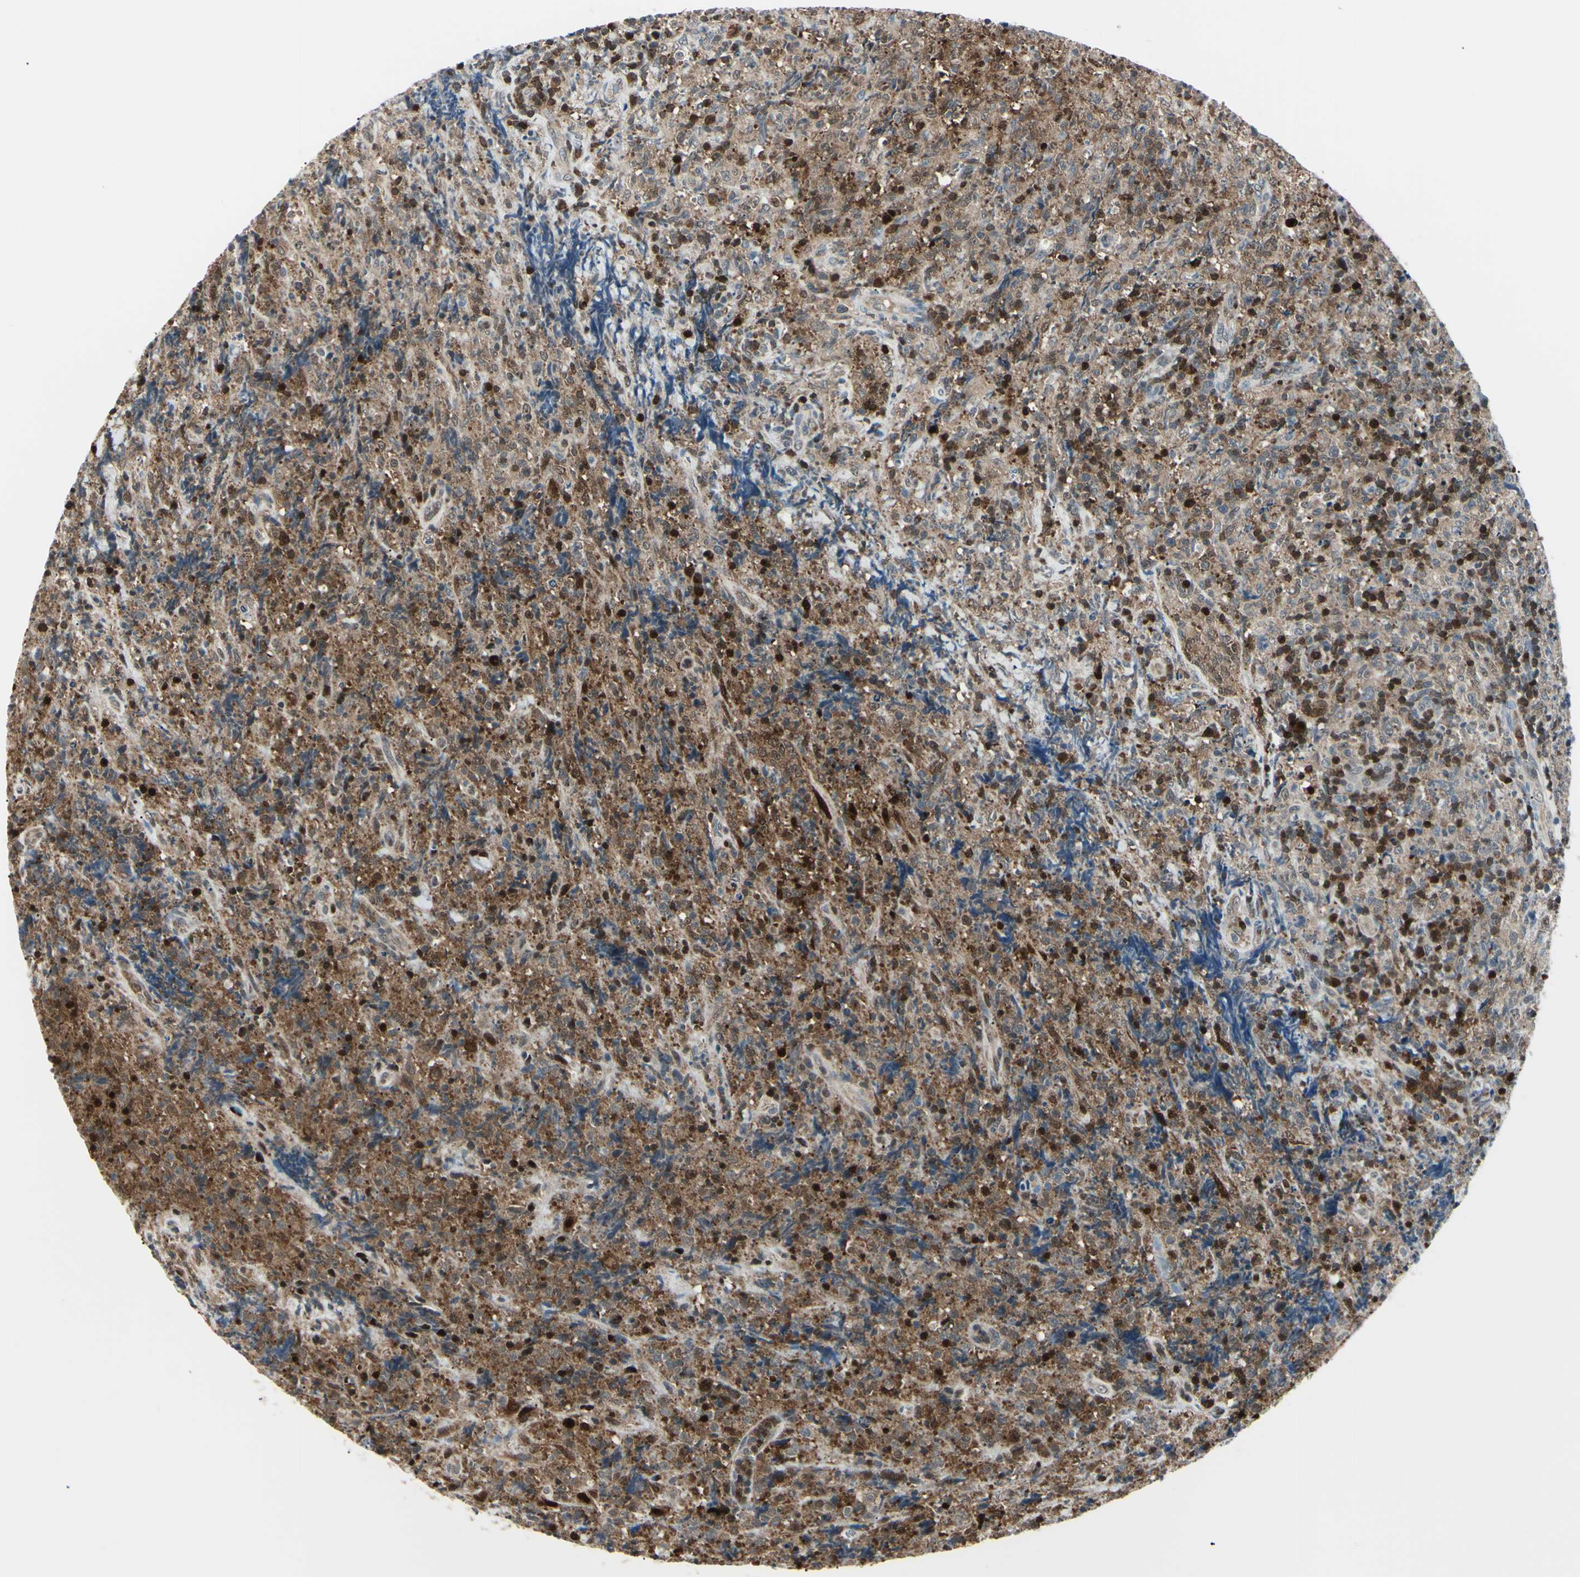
{"staining": {"intensity": "moderate", "quantity": "25%-75%", "location": "cytoplasmic/membranous,nuclear"}, "tissue": "lymphoma", "cell_type": "Tumor cells", "image_type": "cancer", "snomed": [{"axis": "morphology", "description": "Malignant lymphoma, non-Hodgkin's type, High grade"}, {"axis": "topography", "description": "Tonsil"}], "caption": "A brown stain shows moderate cytoplasmic/membranous and nuclear staining of a protein in human malignant lymphoma, non-Hodgkin's type (high-grade) tumor cells.", "gene": "PGK1", "patient": {"sex": "female", "age": 36}}